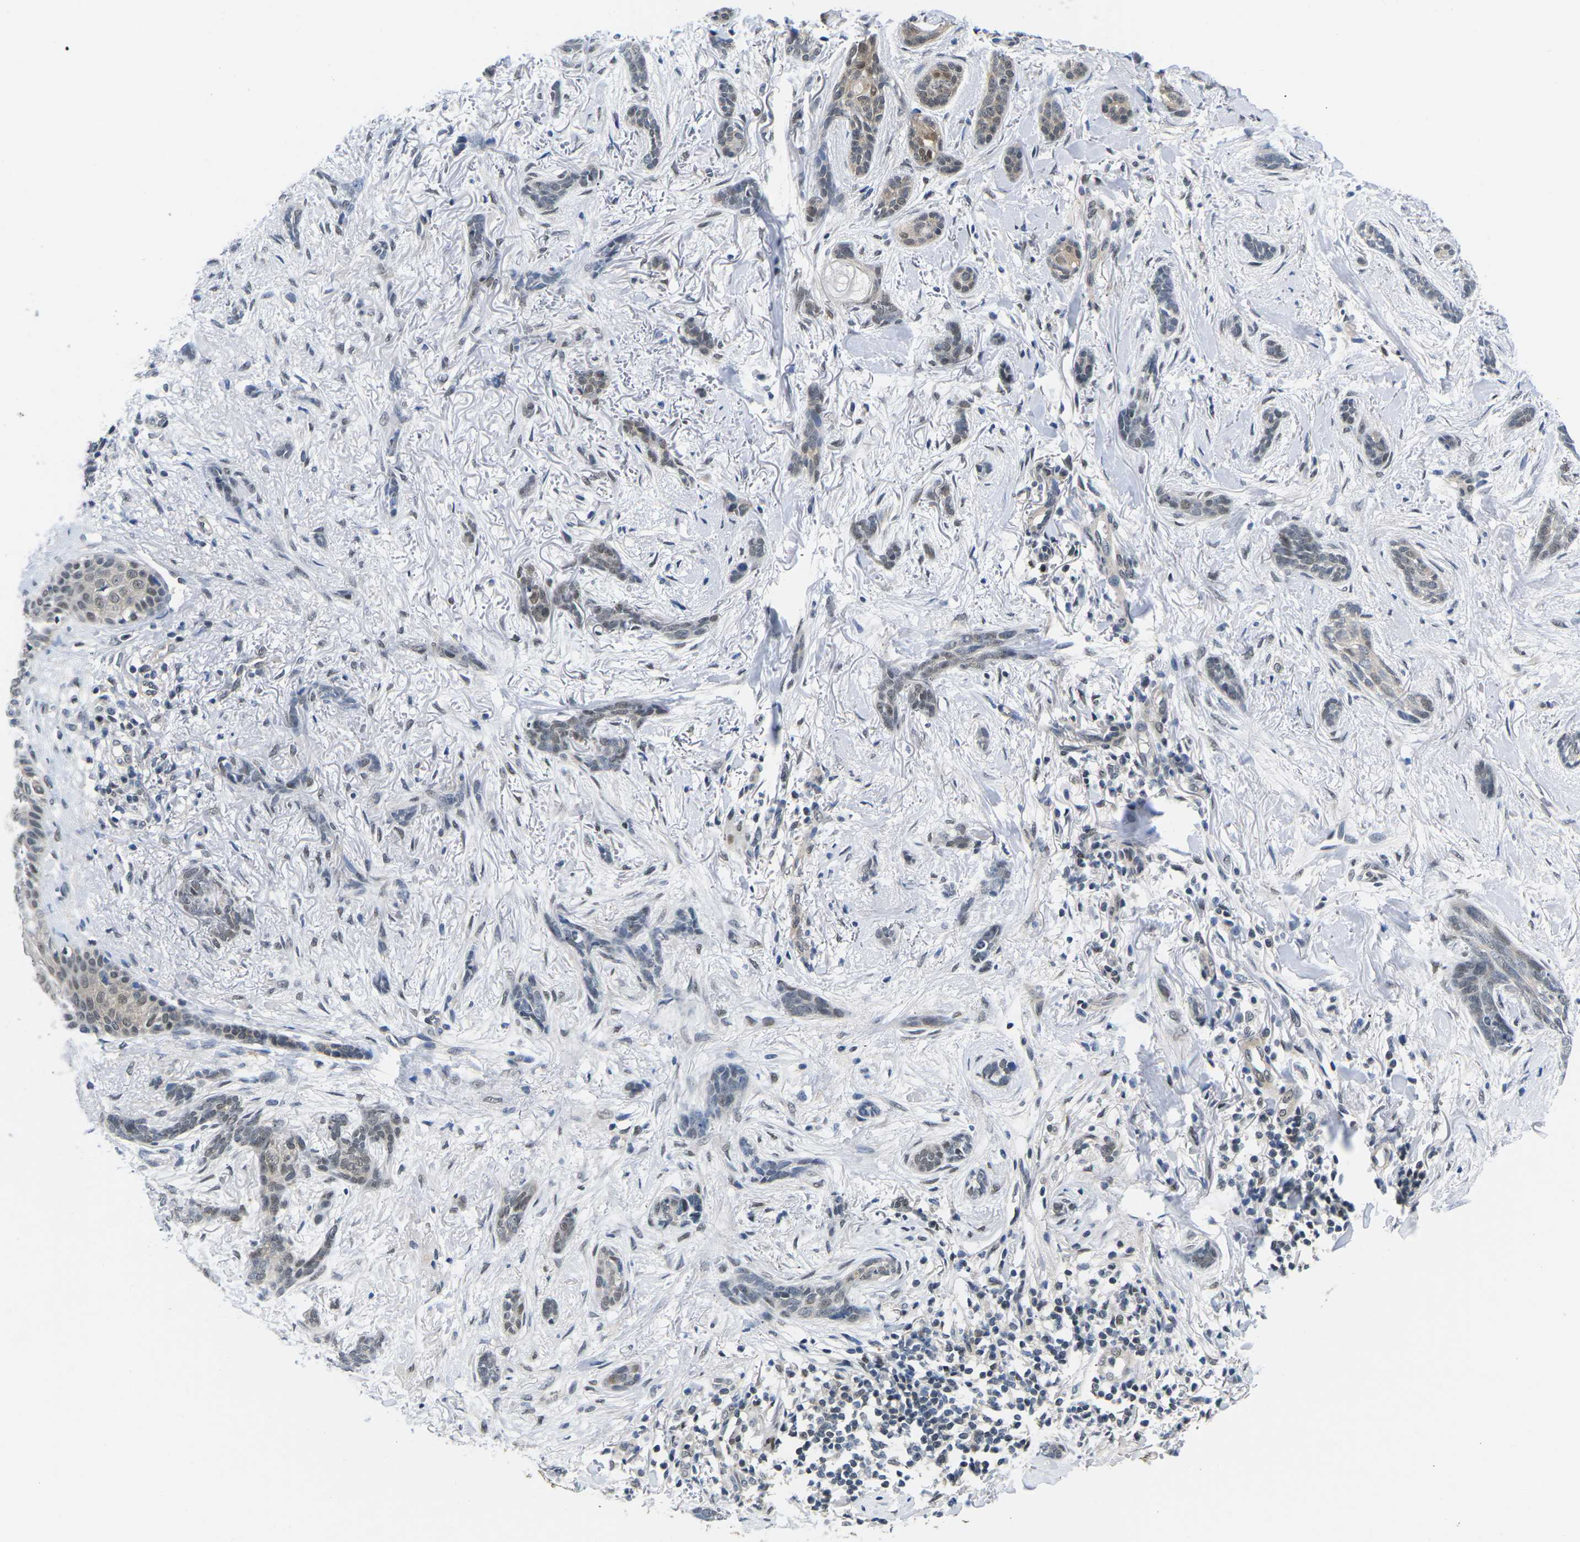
{"staining": {"intensity": "moderate", "quantity": "<25%", "location": "nuclear"}, "tissue": "skin cancer", "cell_type": "Tumor cells", "image_type": "cancer", "snomed": [{"axis": "morphology", "description": "Basal cell carcinoma"}, {"axis": "morphology", "description": "Adnexal tumor, benign"}, {"axis": "topography", "description": "Skin"}], "caption": "Protein staining of skin benign adnexal tumor tissue displays moderate nuclear positivity in about <25% of tumor cells.", "gene": "UBA7", "patient": {"sex": "female", "age": 42}}